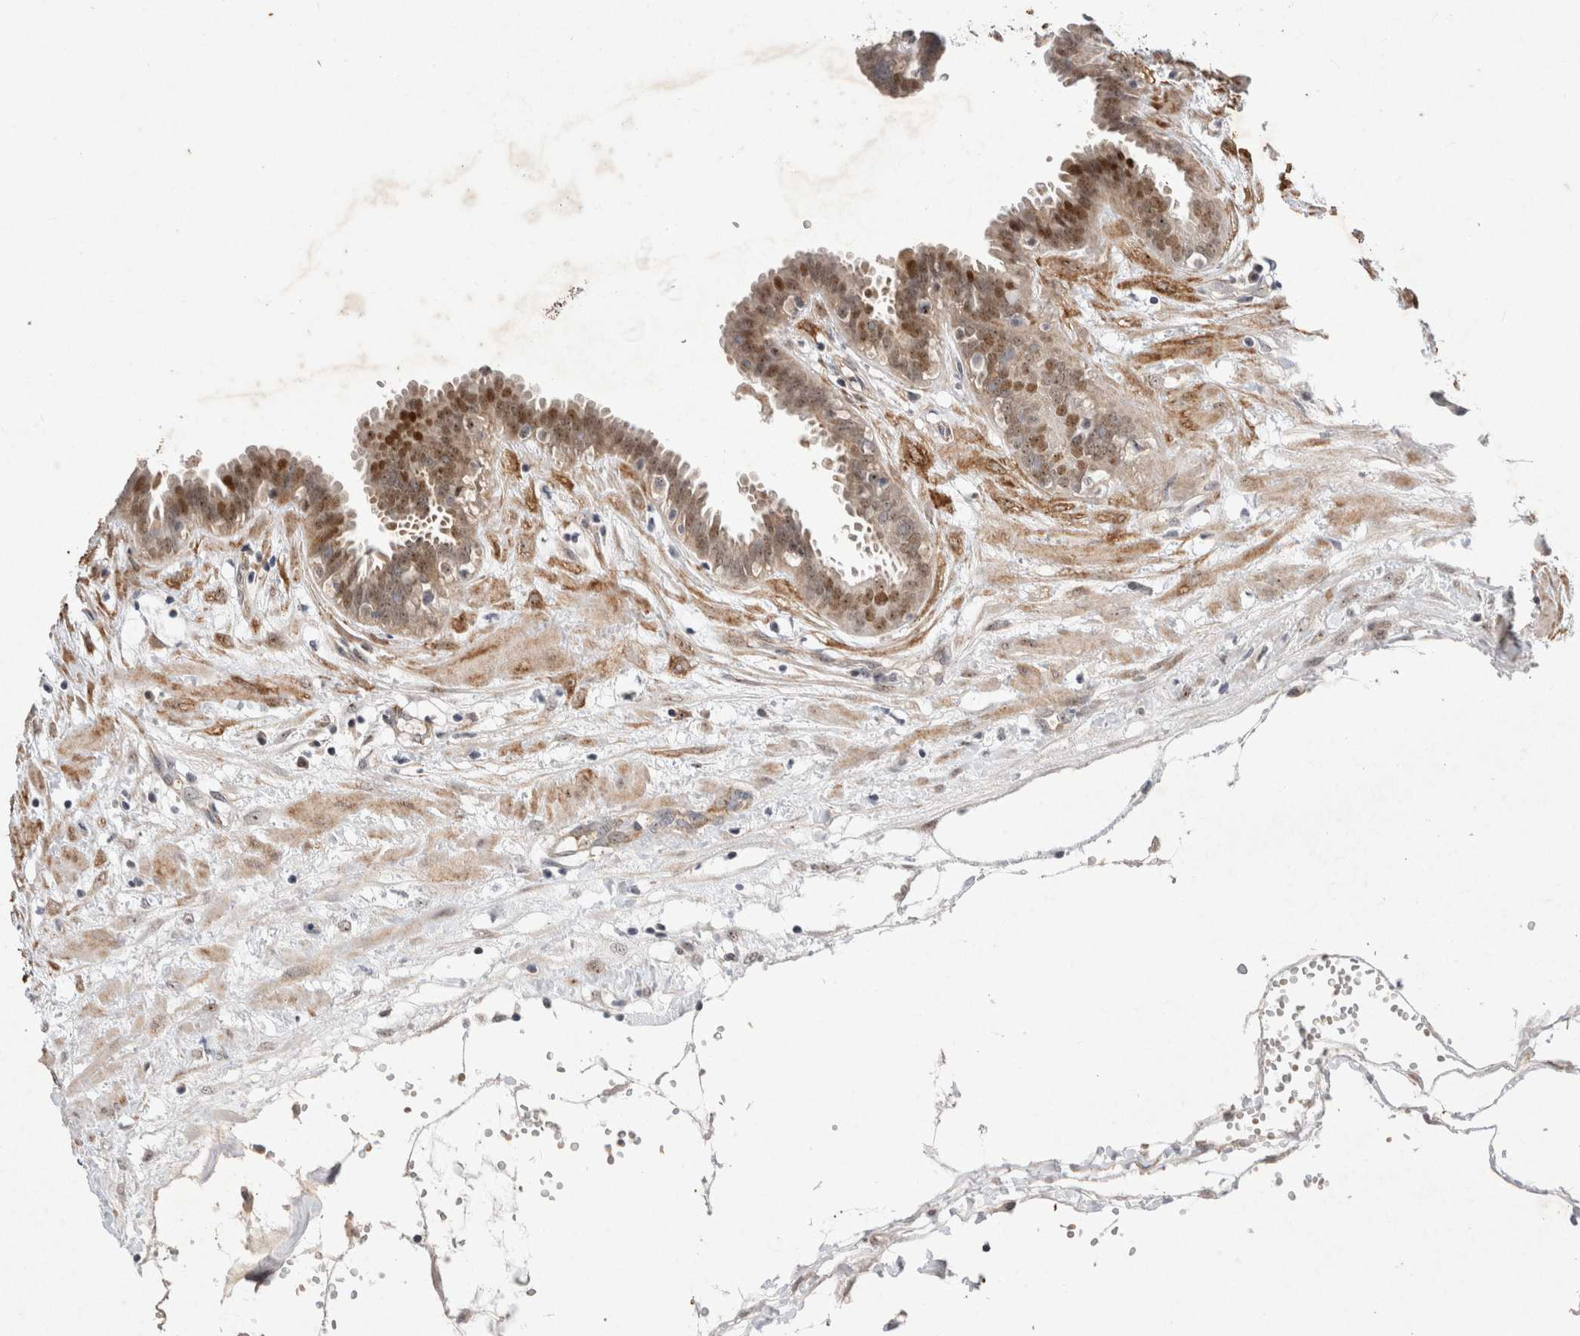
{"staining": {"intensity": "moderate", "quantity": "25%-75%", "location": "cytoplasmic/membranous,nuclear"}, "tissue": "fallopian tube", "cell_type": "Glandular cells", "image_type": "normal", "snomed": [{"axis": "morphology", "description": "Normal tissue, NOS"}, {"axis": "topography", "description": "Fallopian tube"}, {"axis": "topography", "description": "Placenta"}], "caption": "A high-resolution histopathology image shows IHC staining of unremarkable fallopian tube, which demonstrates moderate cytoplasmic/membranous,nuclear positivity in about 25%-75% of glandular cells. (brown staining indicates protein expression, while blue staining denotes nuclei).", "gene": "STK11", "patient": {"sex": "female", "age": 32}}